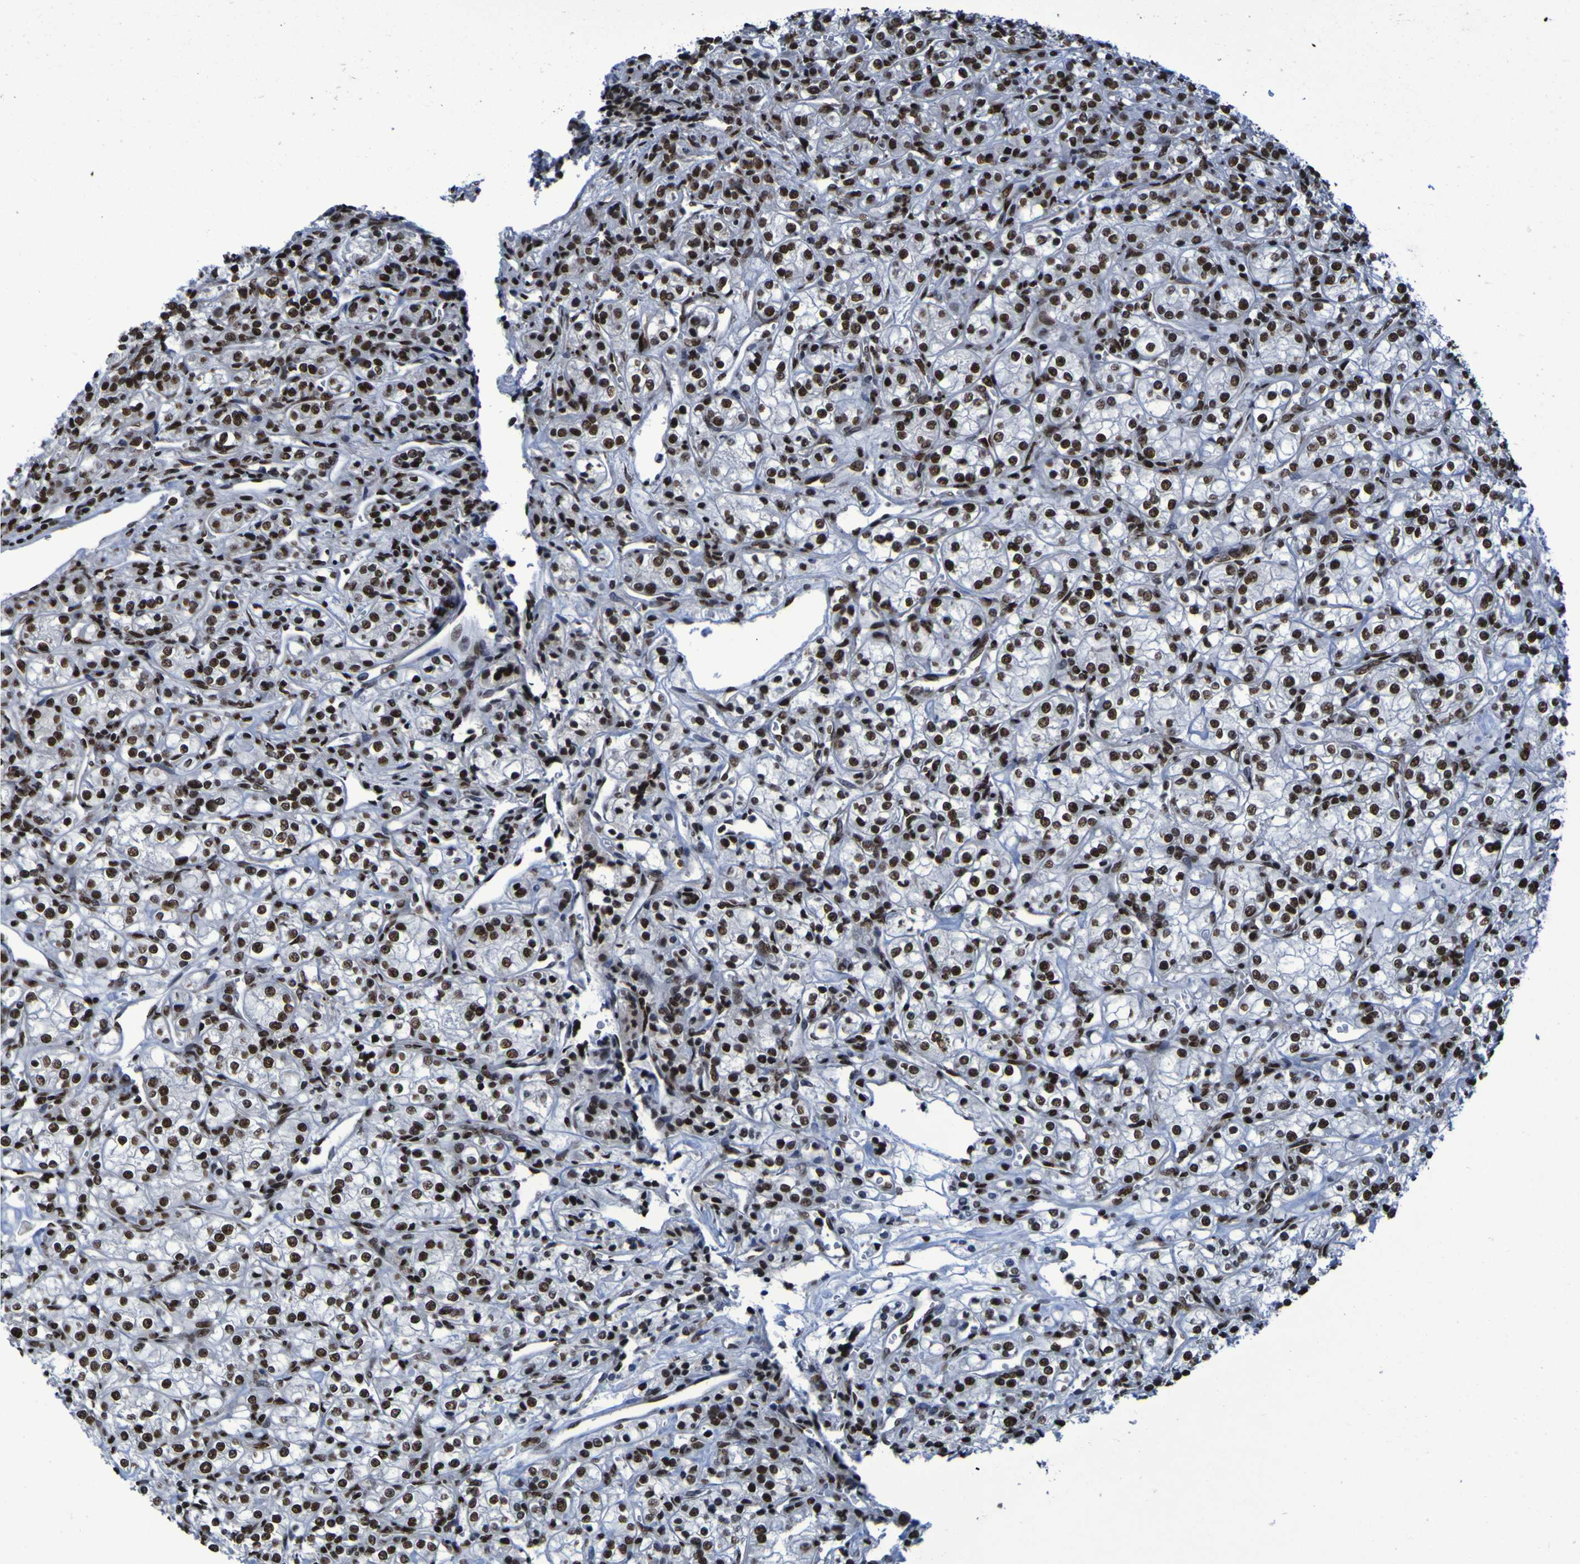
{"staining": {"intensity": "strong", "quantity": ">75%", "location": "nuclear"}, "tissue": "renal cancer", "cell_type": "Tumor cells", "image_type": "cancer", "snomed": [{"axis": "morphology", "description": "Adenocarcinoma, NOS"}, {"axis": "topography", "description": "Kidney"}], "caption": "Protein staining displays strong nuclear expression in approximately >75% of tumor cells in renal cancer (adenocarcinoma).", "gene": "HNRNPR", "patient": {"sex": "male", "age": 77}}